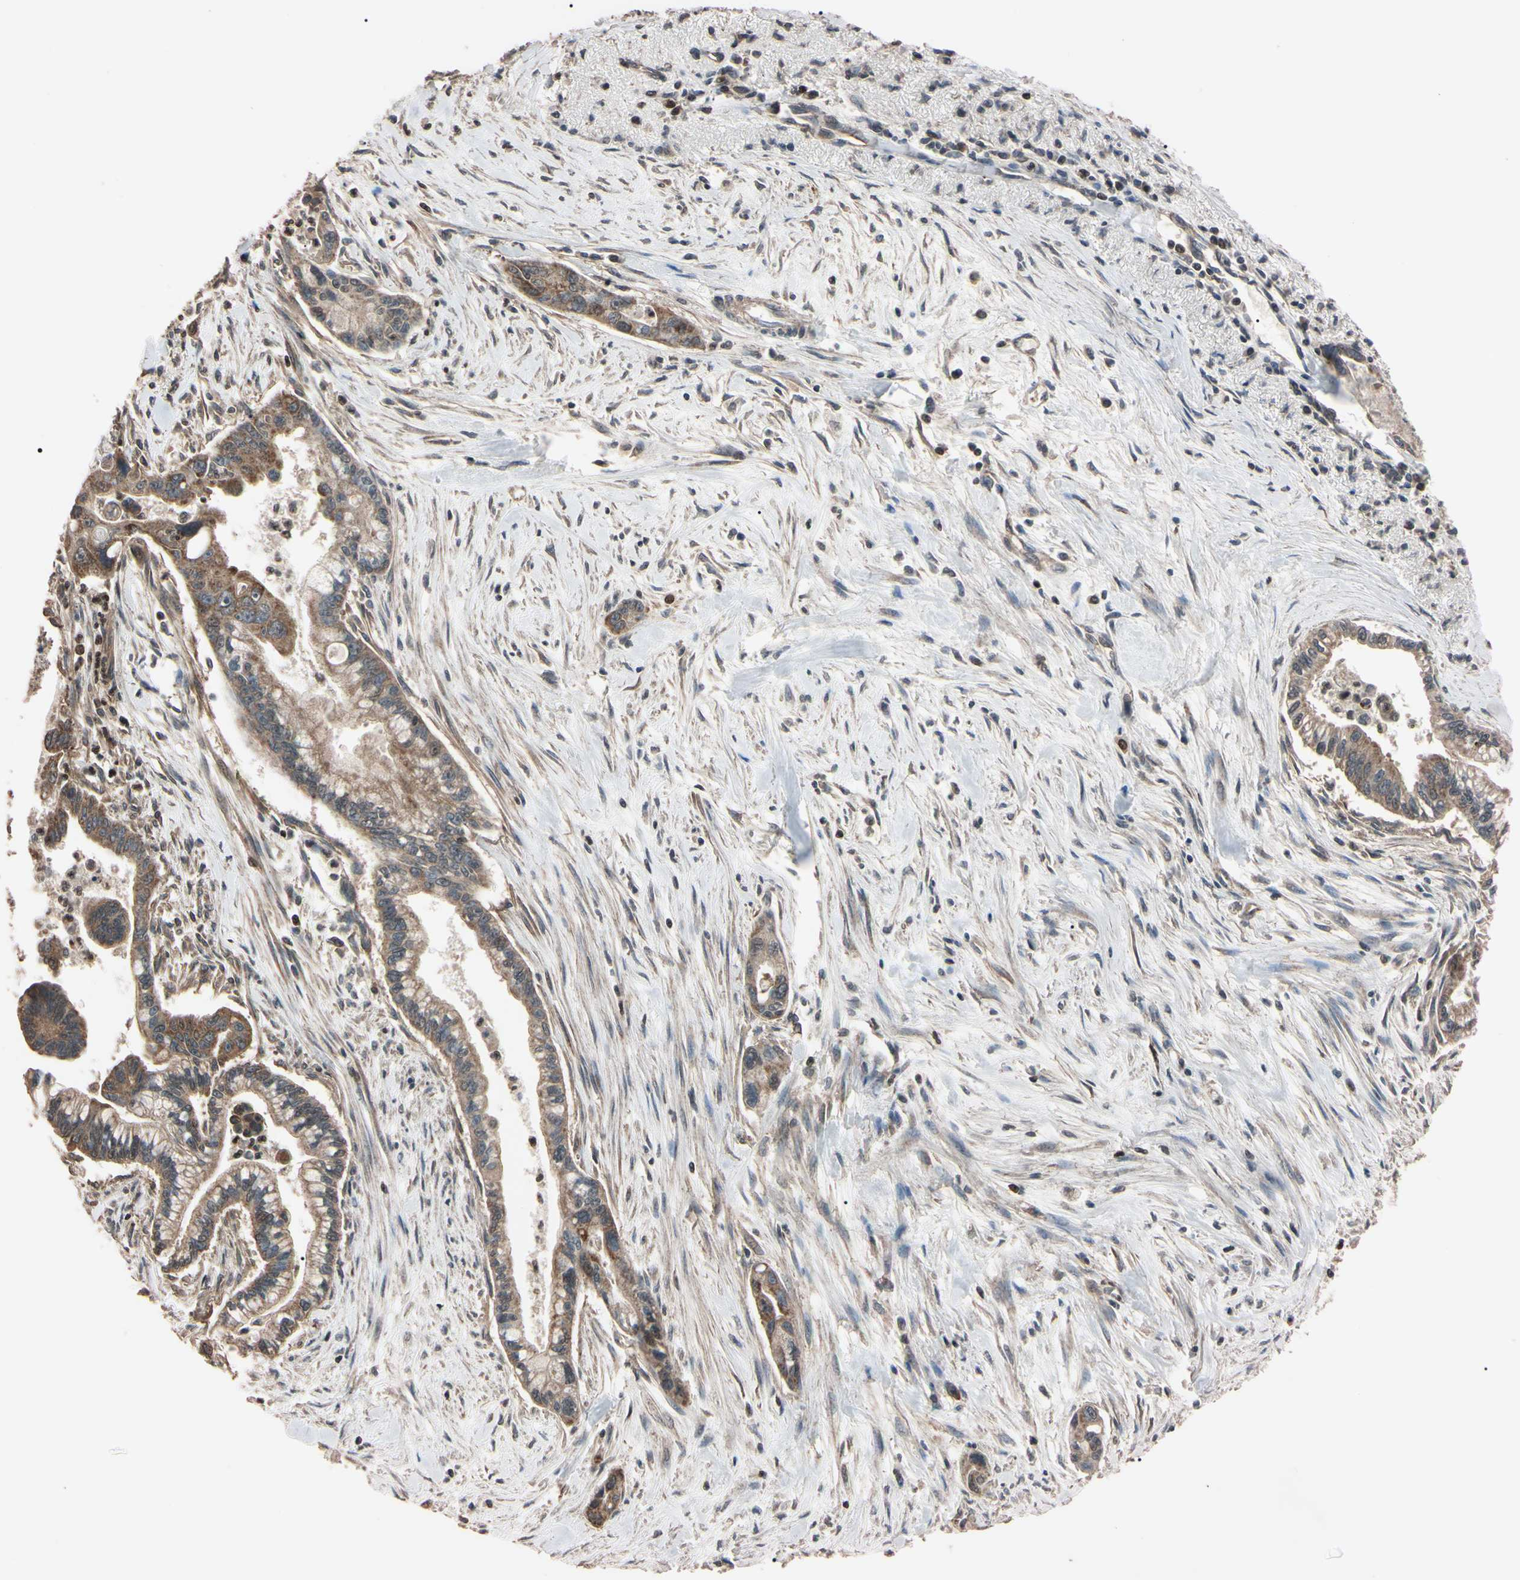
{"staining": {"intensity": "weak", "quantity": ">75%", "location": "cytoplasmic/membranous"}, "tissue": "pancreatic cancer", "cell_type": "Tumor cells", "image_type": "cancer", "snomed": [{"axis": "morphology", "description": "Adenocarcinoma, NOS"}, {"axis": "topography", "description": "Pancreas"}], "caption": "This image demonstrates pancreatic adenocarcinoma stained with IHC to label a protein in brown. The cytoplasmic/membranous of tumor cells show weak positivity for the protein. Nuclei are counter-stained blue.", "gene": "TNFRSF1A", "patient": {"sex": "male", "age": 70}}